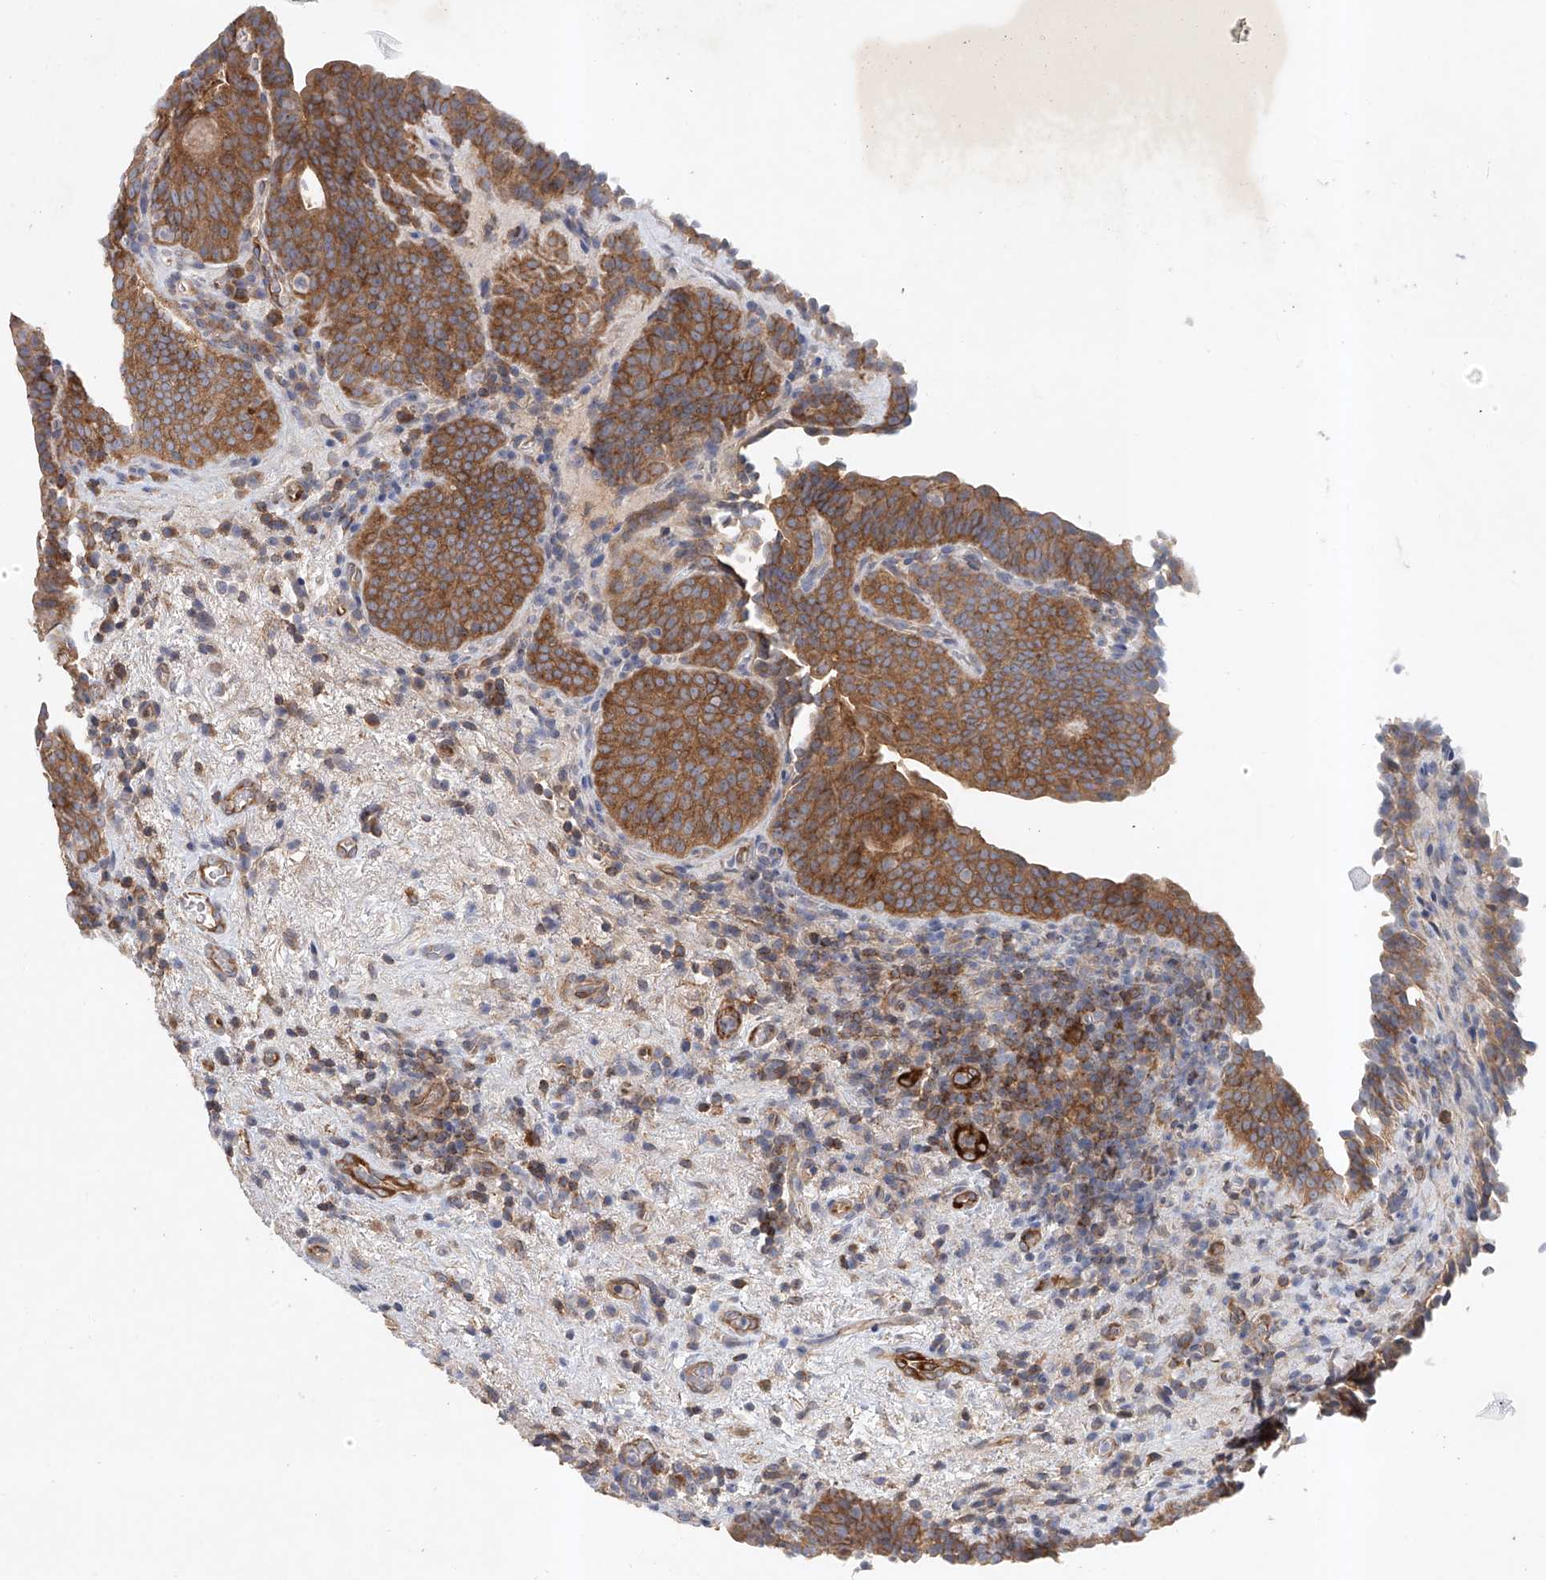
{"staining": {"intensity": "moderate", "quantity": ">75%", "location": "cytoplasmic/membranous"}, "tissue": "urinary bladder", "cell_type": "Urothelial cells", "image_type": "normal", "snomed": [{"axis": "morphology", "description": "Normal tissue, NOS"}, {"axis": "topography", "description": "Urinary bladder"}], "caption": "Brown immunohistochemical staining in unremarkable urinary bladder reveals moderate cytoplasmic/membranous expression in about >75% of urothelial cells. (DAB (3,3'-diaminobenzidine) IHC, brown staining for protein, blue staining for nuclei).", "gene": "CARMIL1", "patient": {"sex": "male", "age": 83}}